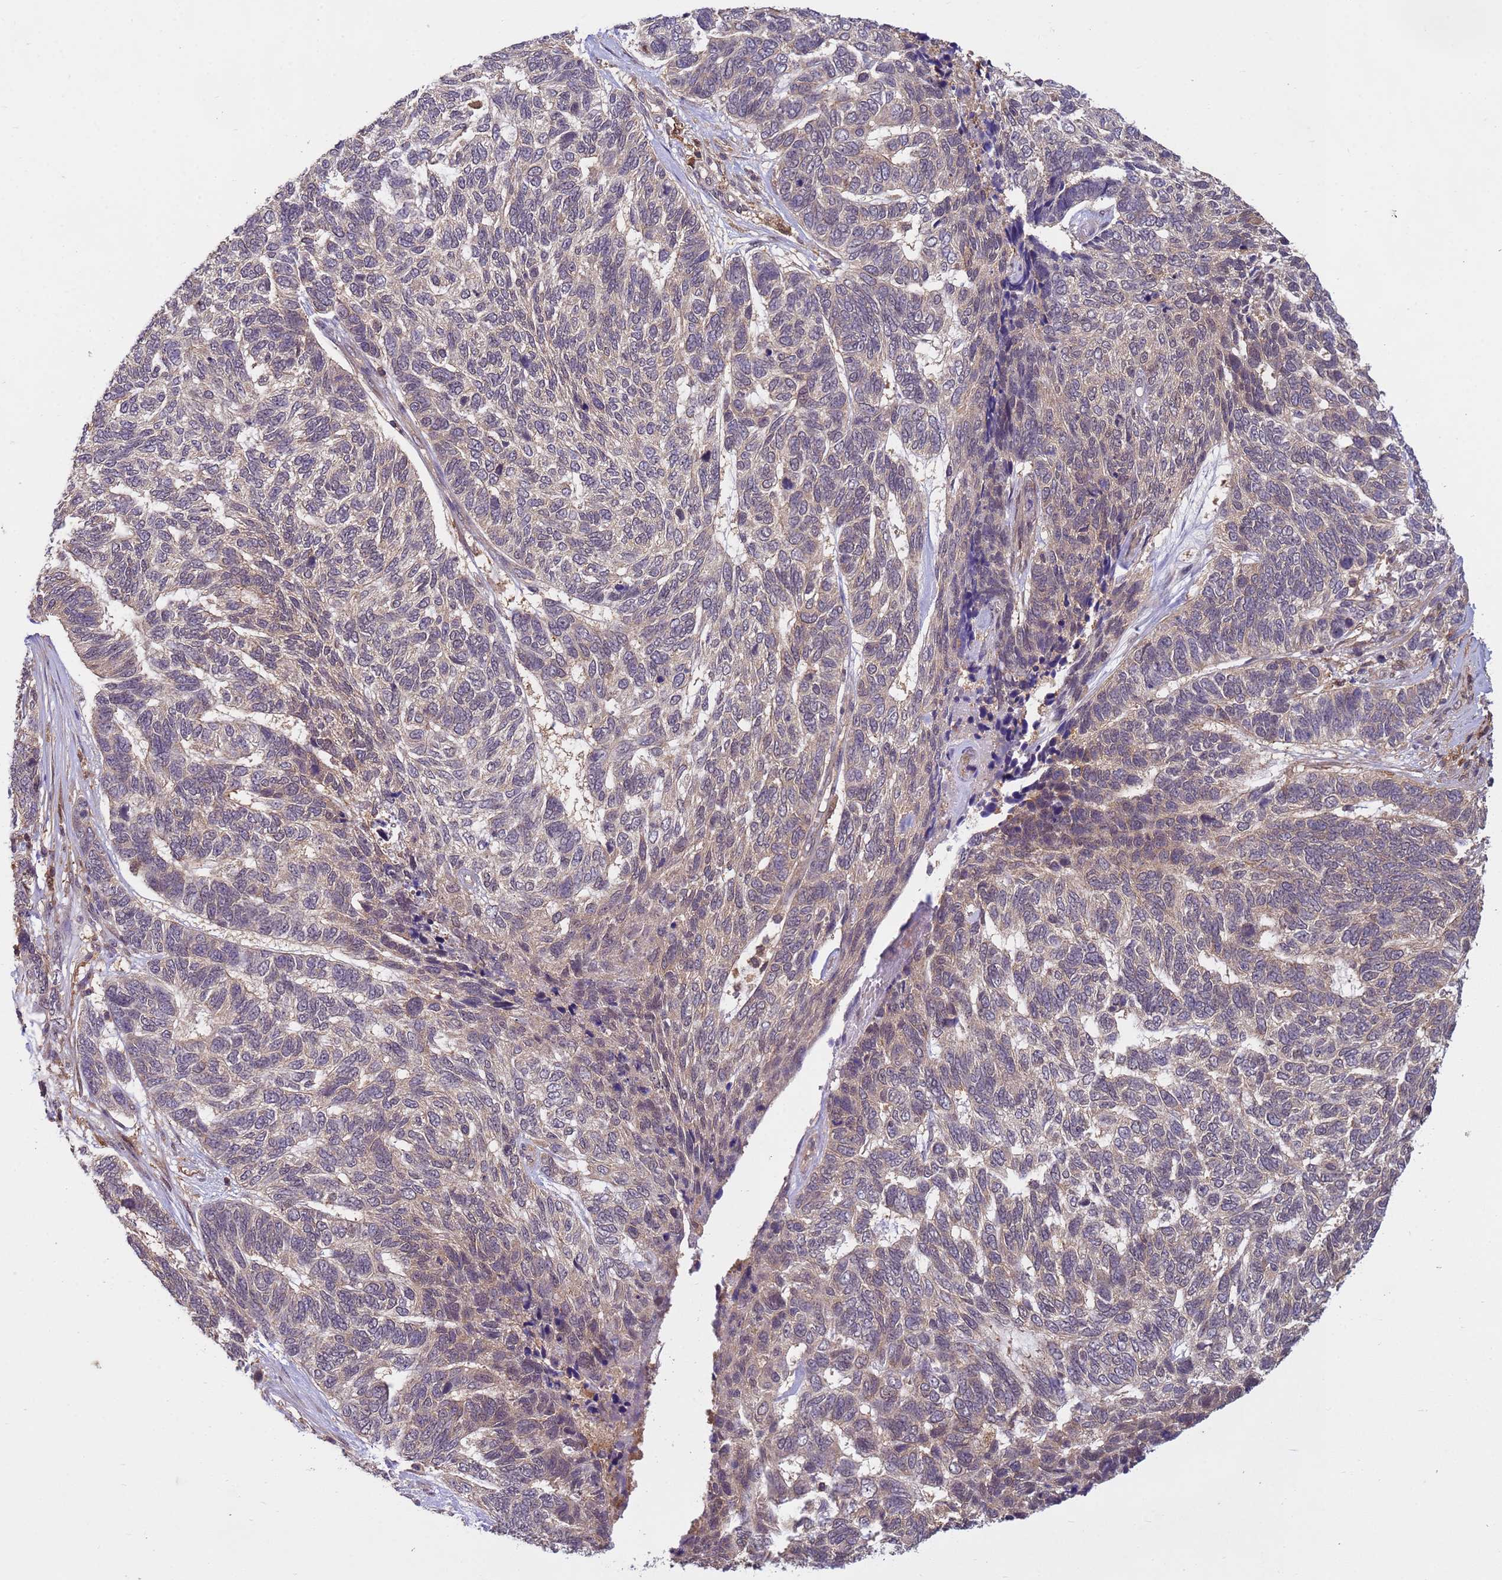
{"staining": {"intensity": "weak", "quantity": "<25%", "location": "cytoplasmic/membranous"}, "tissue": "skin cancer", "cell_type": "Tumor cells", "image_type": "cancer", "snomed": [{"axis": "morphology", "description": "Basal cell carcinoma"}, {"axis": "topography", "description": "Skin"}], "caption": "Immunohistochemistry micrograph of human skin cancer stained for a protein (brown), which reveals no positivity in tumor cells.", "gene": "NPEPPS", "patient": {"sex": "female", "age": 65}}